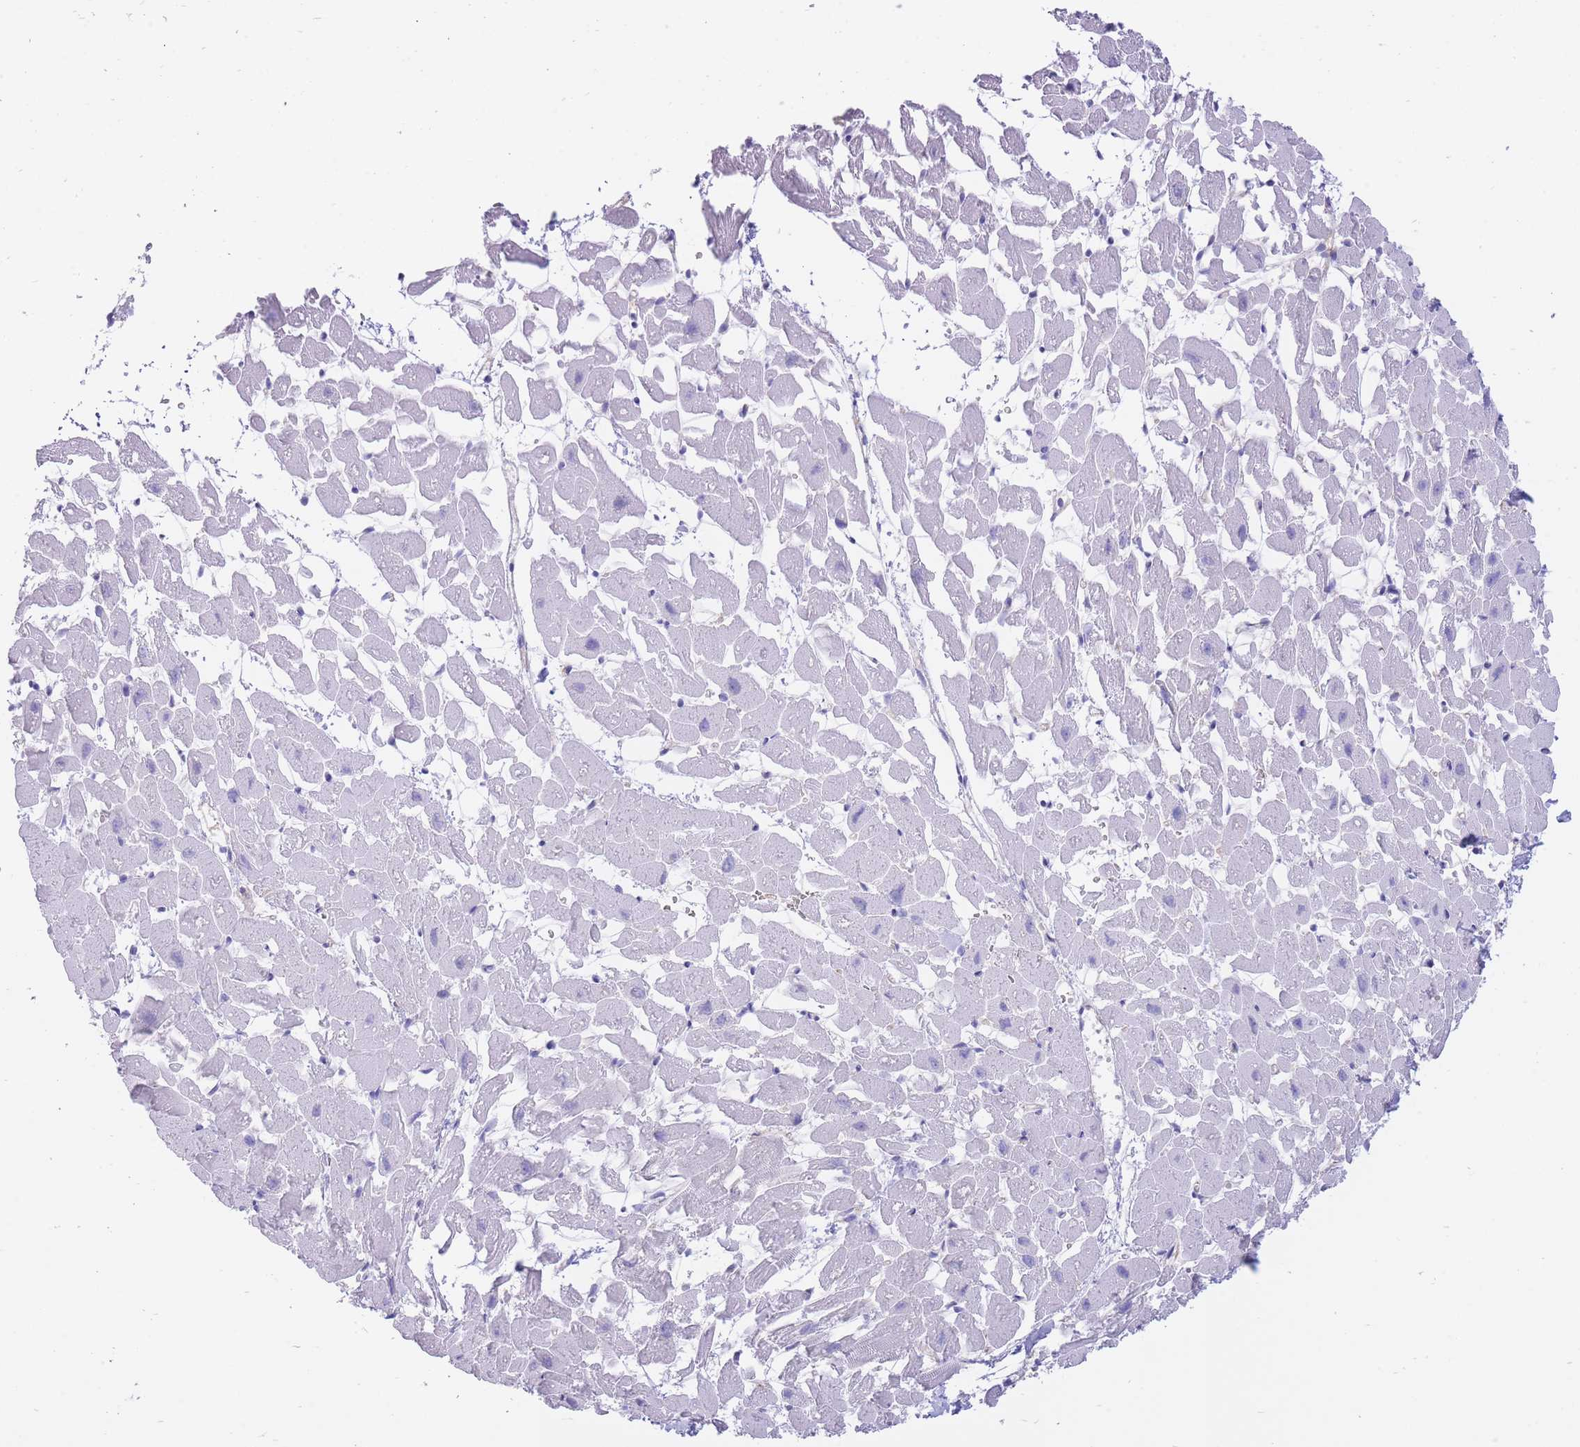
{"staining": {"intensity": "negative", "quantity": "none", "location": "none"}, "tissue": "heart muscle", "cell_type": "Cardiomyocytes", "image_type": "normal", "snomed": [{"axis": "morphology", "description": "Normal tissue, NOS"}, {"axis": "topography", "description": "Heart"}], "caption": "An immunohistochemistry (IHC) micrograph of normal heart muscle is shown. There is no staining in cardiomyocytes of heart muscle. The staining is performed using DAB brown chromogen with nuclei counter-stained in using hematoxylin.", "gene": "NAMPT", "patient": {"sex": "female", "age": 64}}